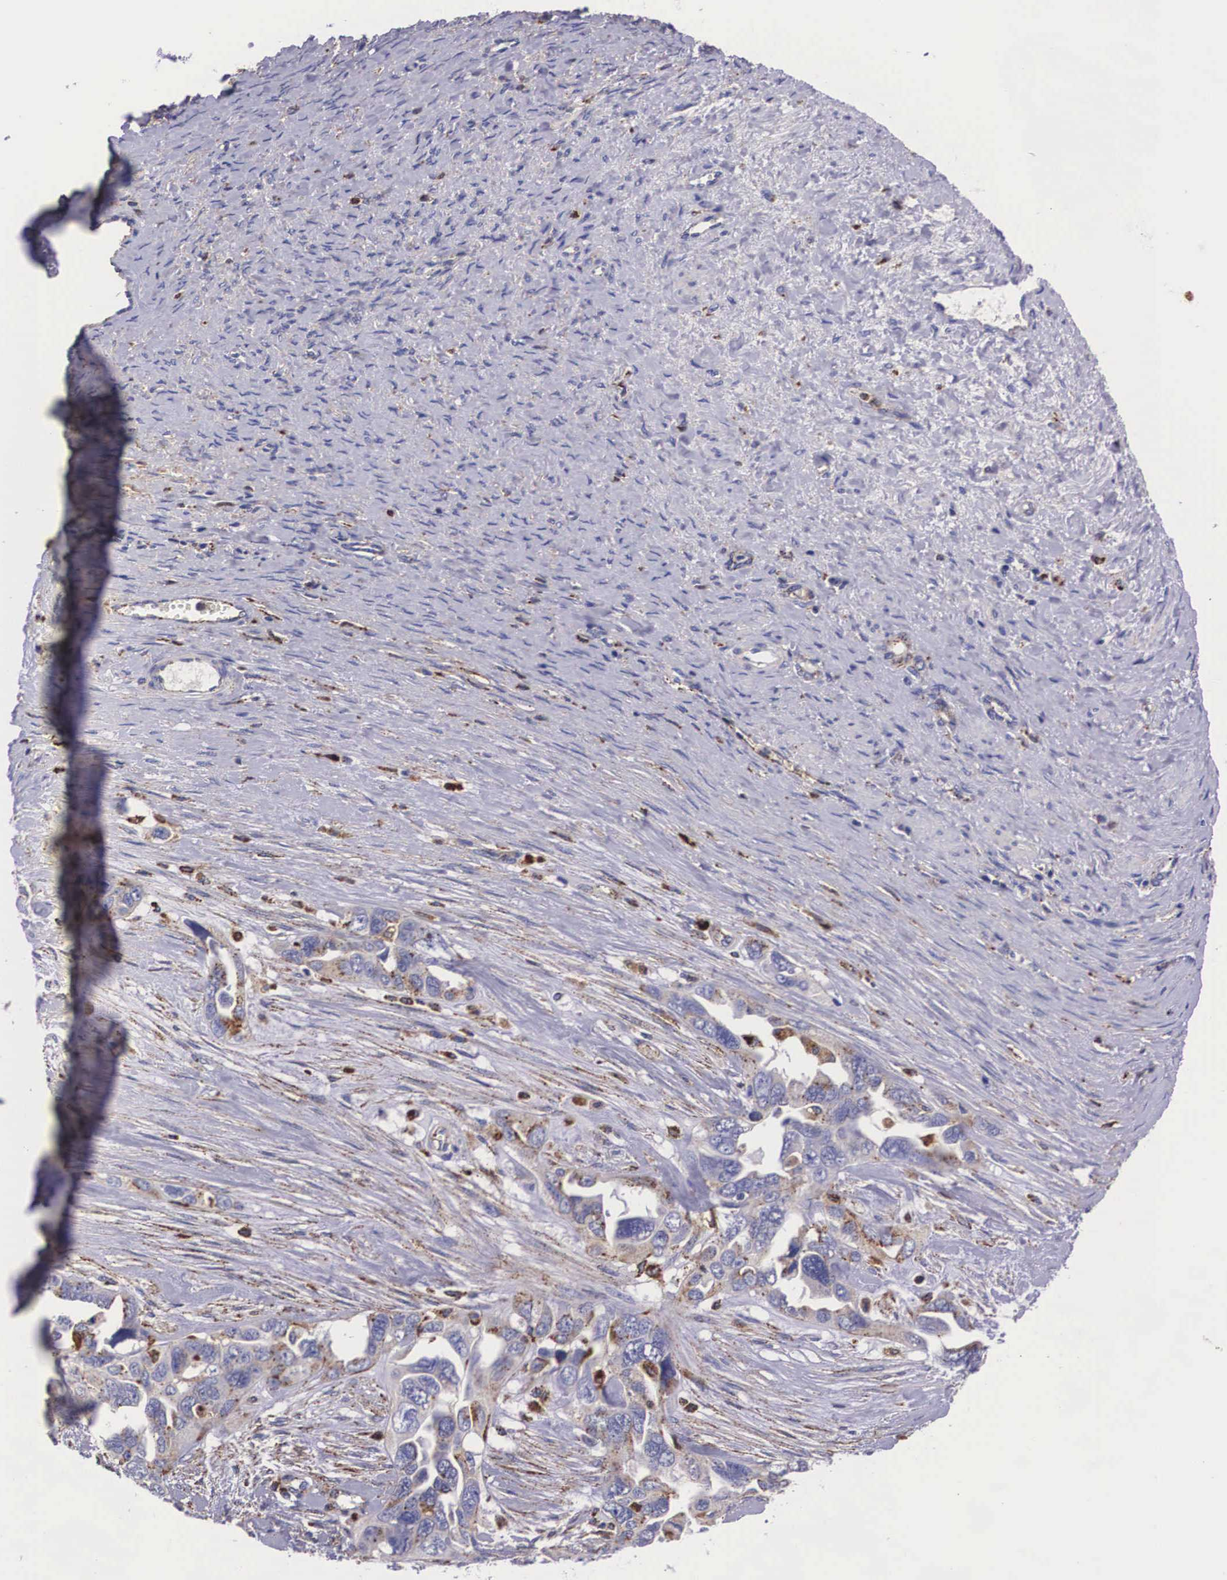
{"staining": {"intensity": "moderate", "quantity": "25%-75%", "location": "cytoplasmic/membranous"}, "tissue": "ovarian cancer", "cell_type": "Tumor cells", "image_type": "cancer", "snomed": [{"axis": "morphology", "description": "Cystadenocarcinoma, serous, NOS"}, {"axis": "topography", "description": "Ovary"}], "caption": "Immunohistochemical staining of human serous cystadenocarcinoma (ovarian) reveals moderate cytoplasmic/membranous protein expression in approximately 25%-75% of tumor cells. (DAB (3,3'-diaminobenzidine) IHC, brown staining for protein, blue staining for nuclei).", "gene": "NAGA", "patient": {"sex": "female", "age": 63}}